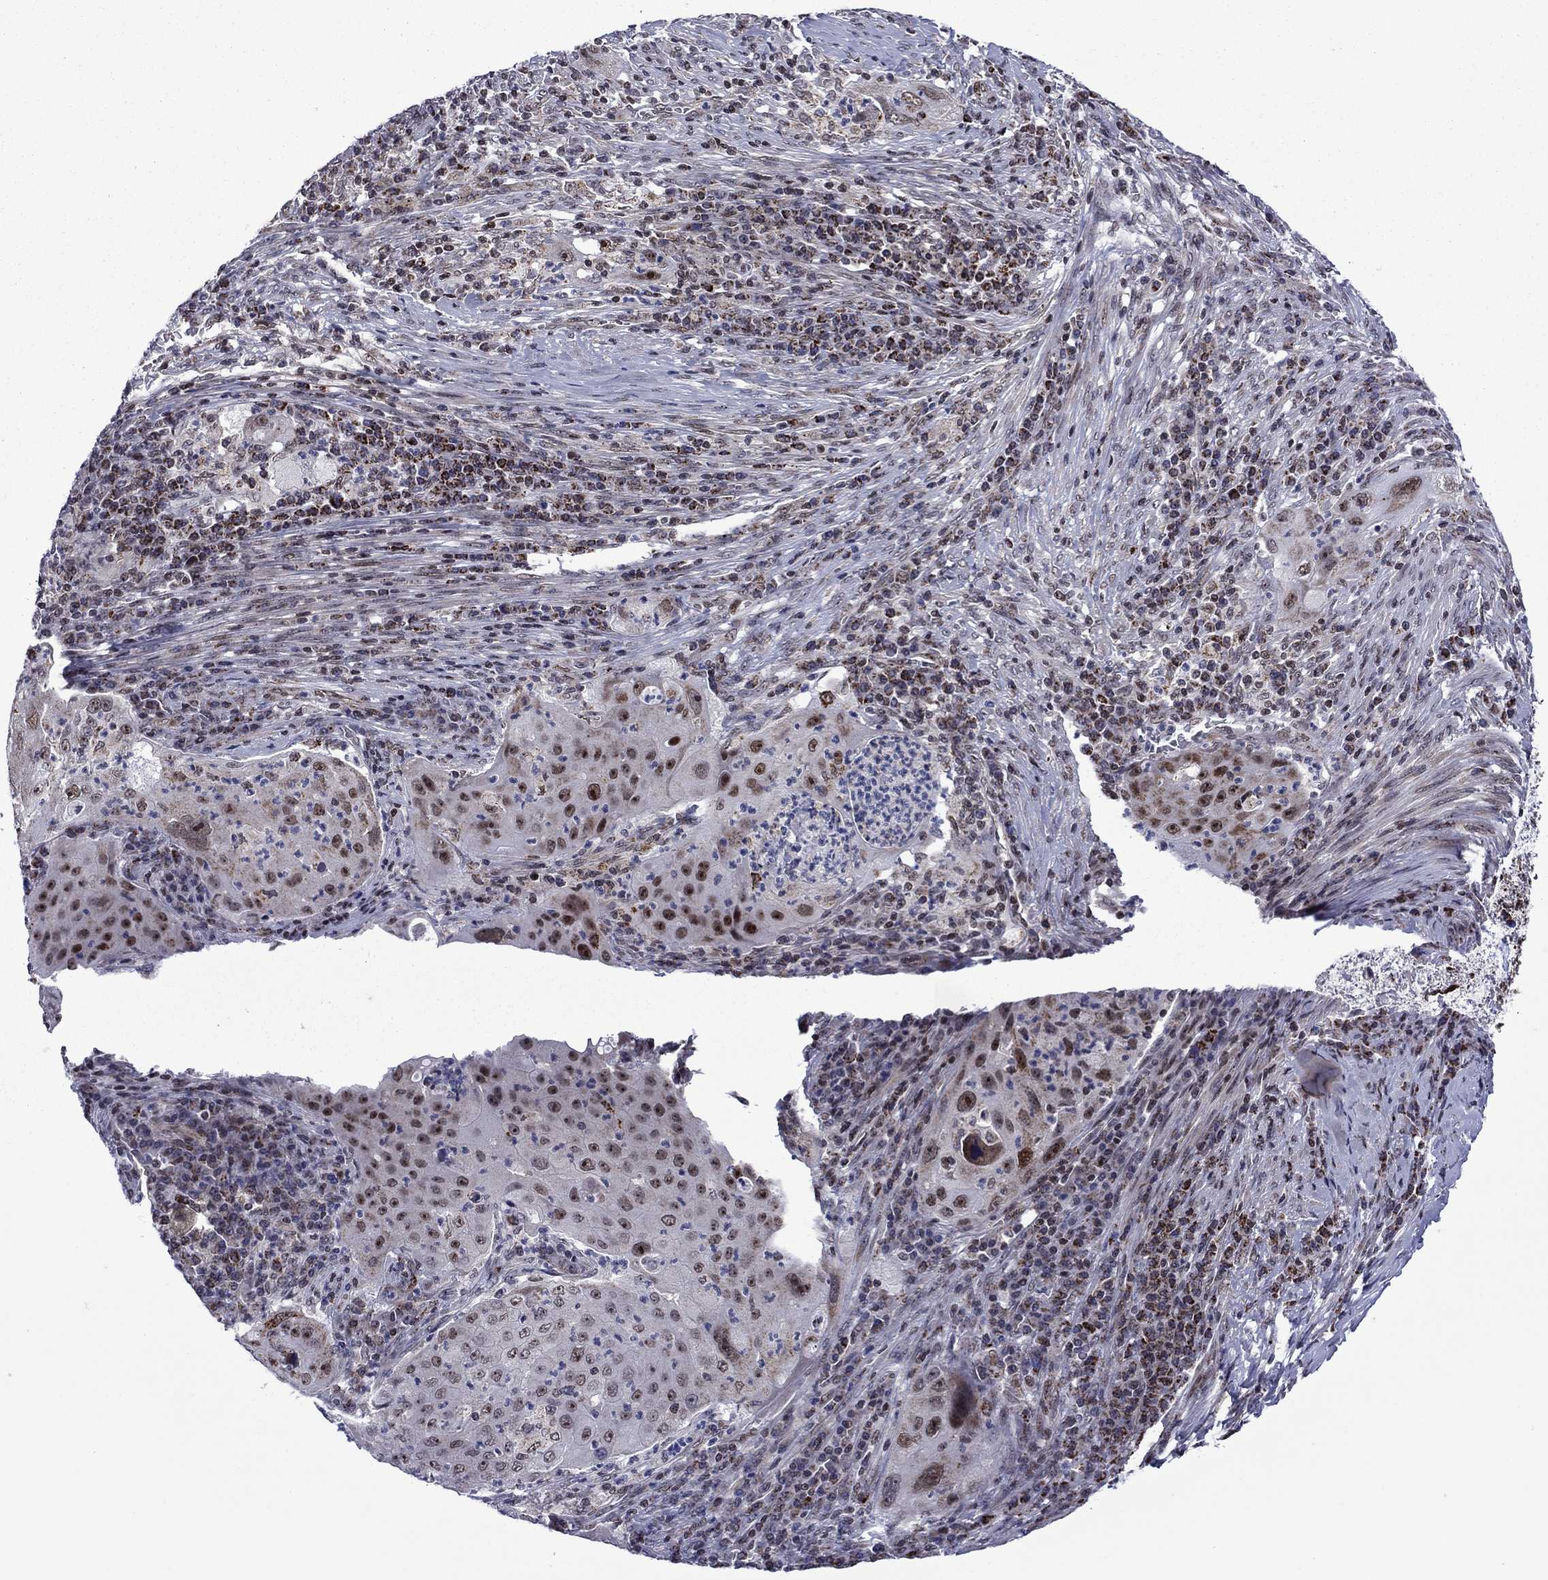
{"staining": {"intensity": "negative", "quantity": "none", "location": "none"}, "tissue": "lung cancer", "cell_type": "Tumor cells", "image_type": "cancer", "snomed": [{"axis": "morphology", "description": "Squamous cell carcinoma, NOS"}, {"axis": "topography", "description": "Lung"}], "caption": "IHC histopathology image of lung cancer stained for a protein (brown), which reveals no positivity in tumor cells. (DAB immunohistochemistry with hematoxylin counter stain).", "gene": "SURF2", "patient": {"sex": "female", "age": 59}}